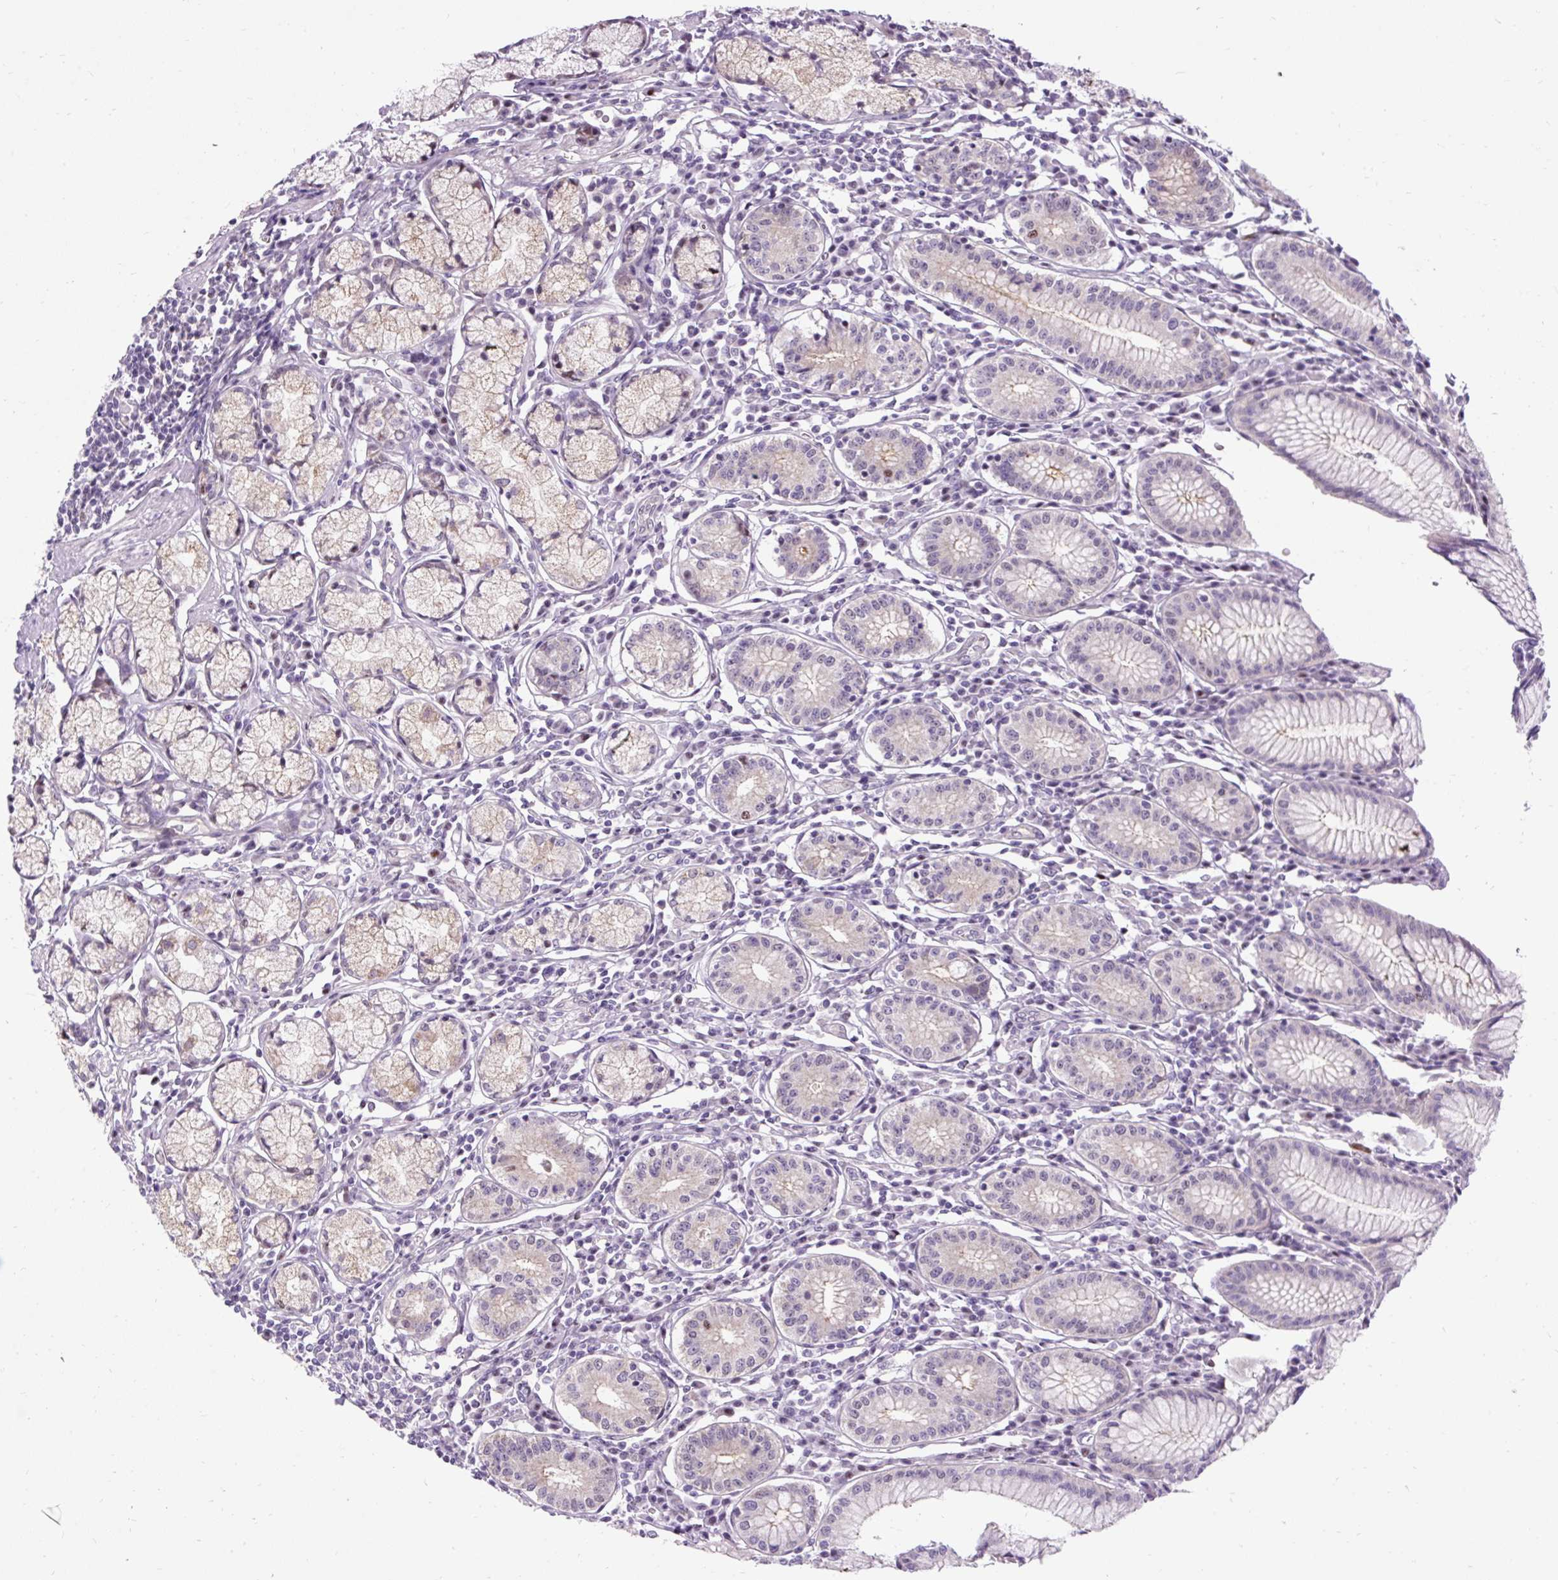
{"staining": {"intensity": "moderate", "quantity": "25%-75%", "location": "cytoplasmic/membranous,nuclear"}, "tissue": "stomach", "cell_type": "Glandular cells", "image_type": "normal", "snomed": [{"axis": "morphology", "description": "Normal tissue, NOS"}, {"axis": "topography", "description": "Stomach"}], "caption": "Immunohistochemical staining of normal human stomach exhibits 25%-75% levels of moderate cytoplasmic/membranous,nuclear protein staining in approximately 25%-75% of glandular cells. (DAB (3,3'-diaminobenzidine) IHC, brown staining for protein, blue staining for nuclei).", "gene": "SMC5", "patient": {"sex": "male", "age": 55}}